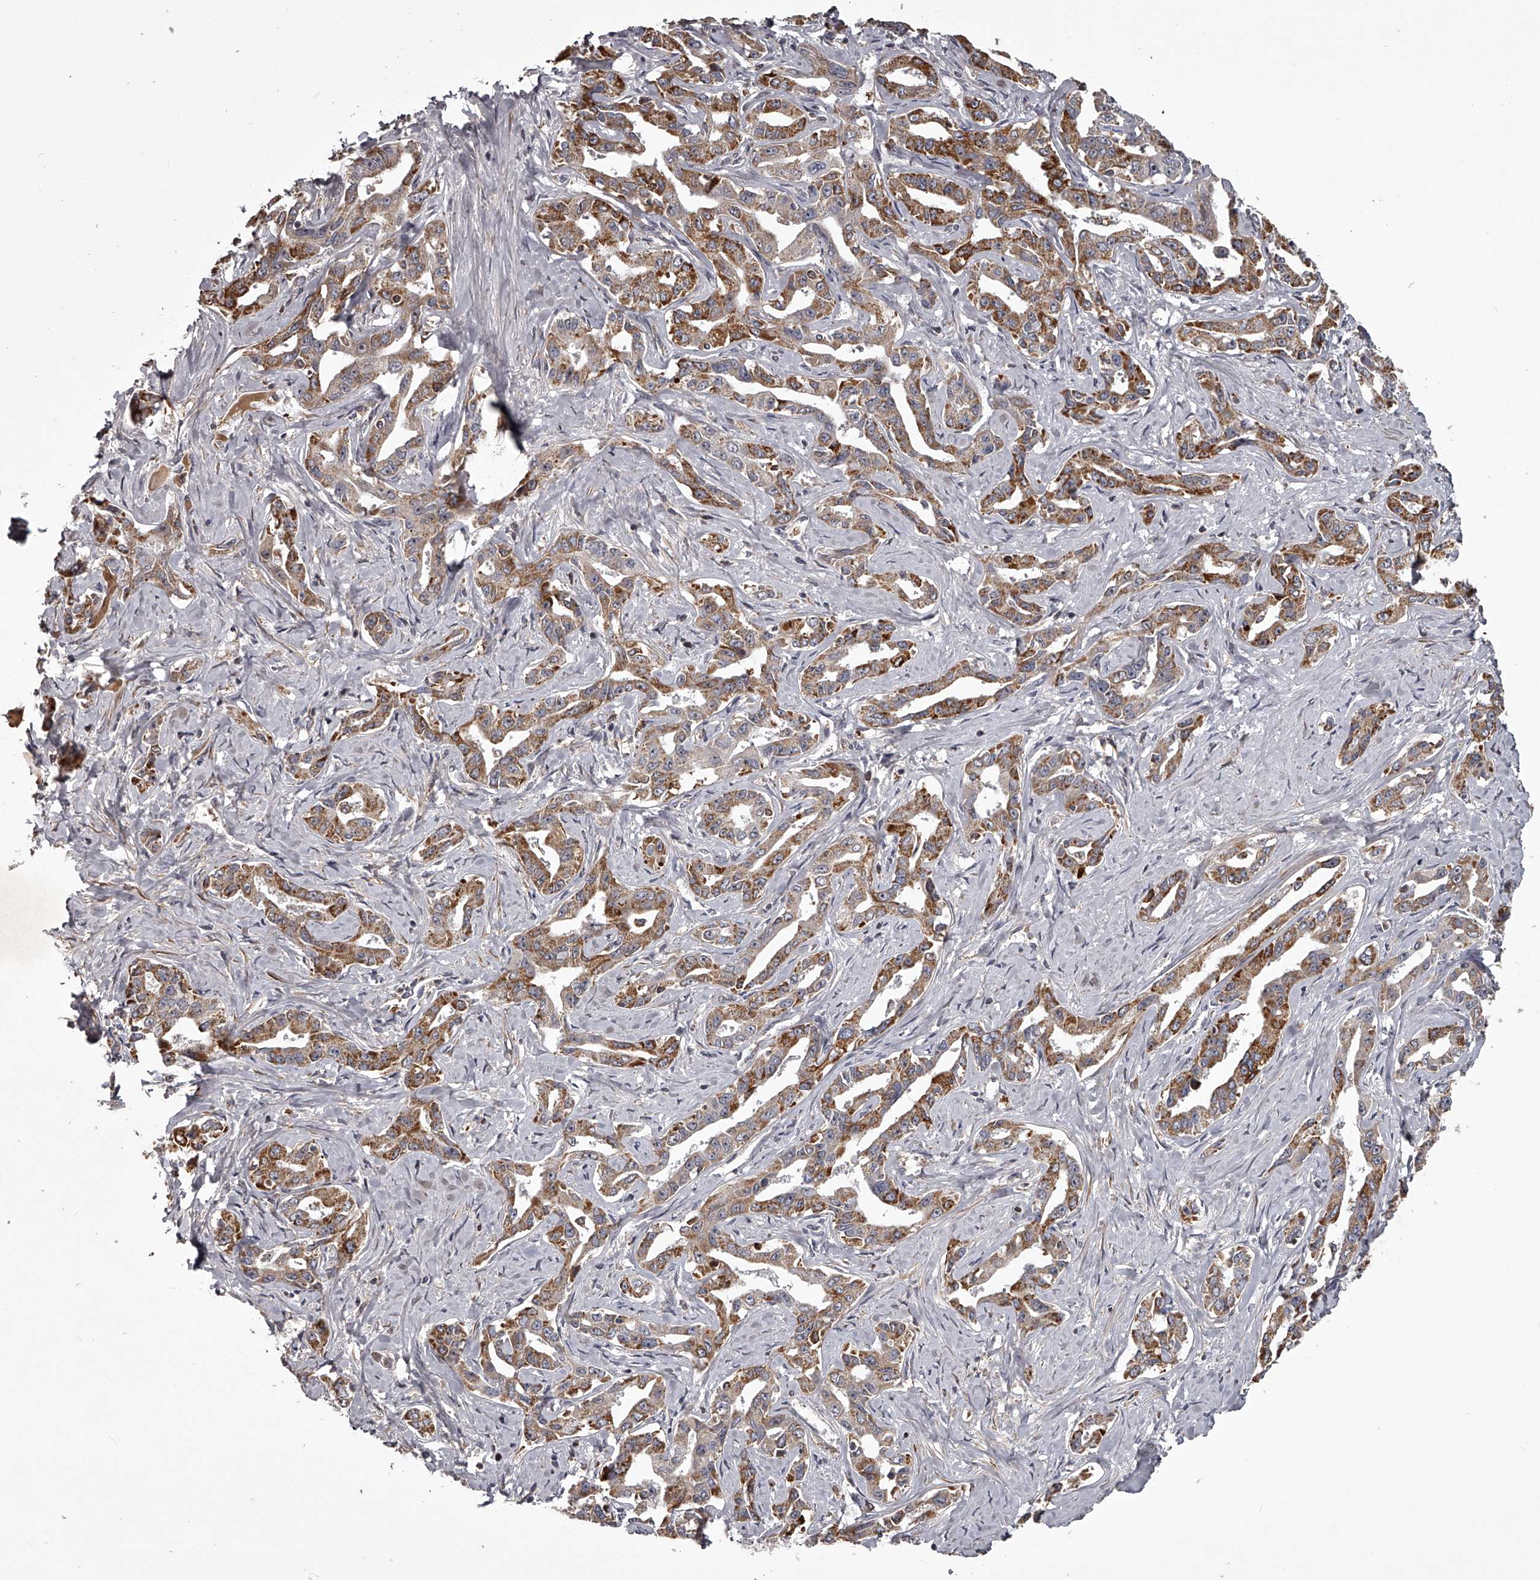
{"staining": {"intensity": "moderate", "quantity": ">75%", "location": "cytoplasmic/membranous"}, "tissue": "liver cancer", "cell_type": "Tumor cells", "image_type": "cancer", "snomed": [{"axis": "morphology", "description": "Cholangiocarcinoma"}, {"axis": "topography", "description": "Liver"}], "caption": "Protein expression analysis of human liver cancer (cholangiocarcinoma) reveals moderate cytoplasmic/membranous positivity in about >75% of tumor cells. Nuclei are stained in blue.", "gene": "RRP36", "patient": {"sex": "male", "age": 59}}